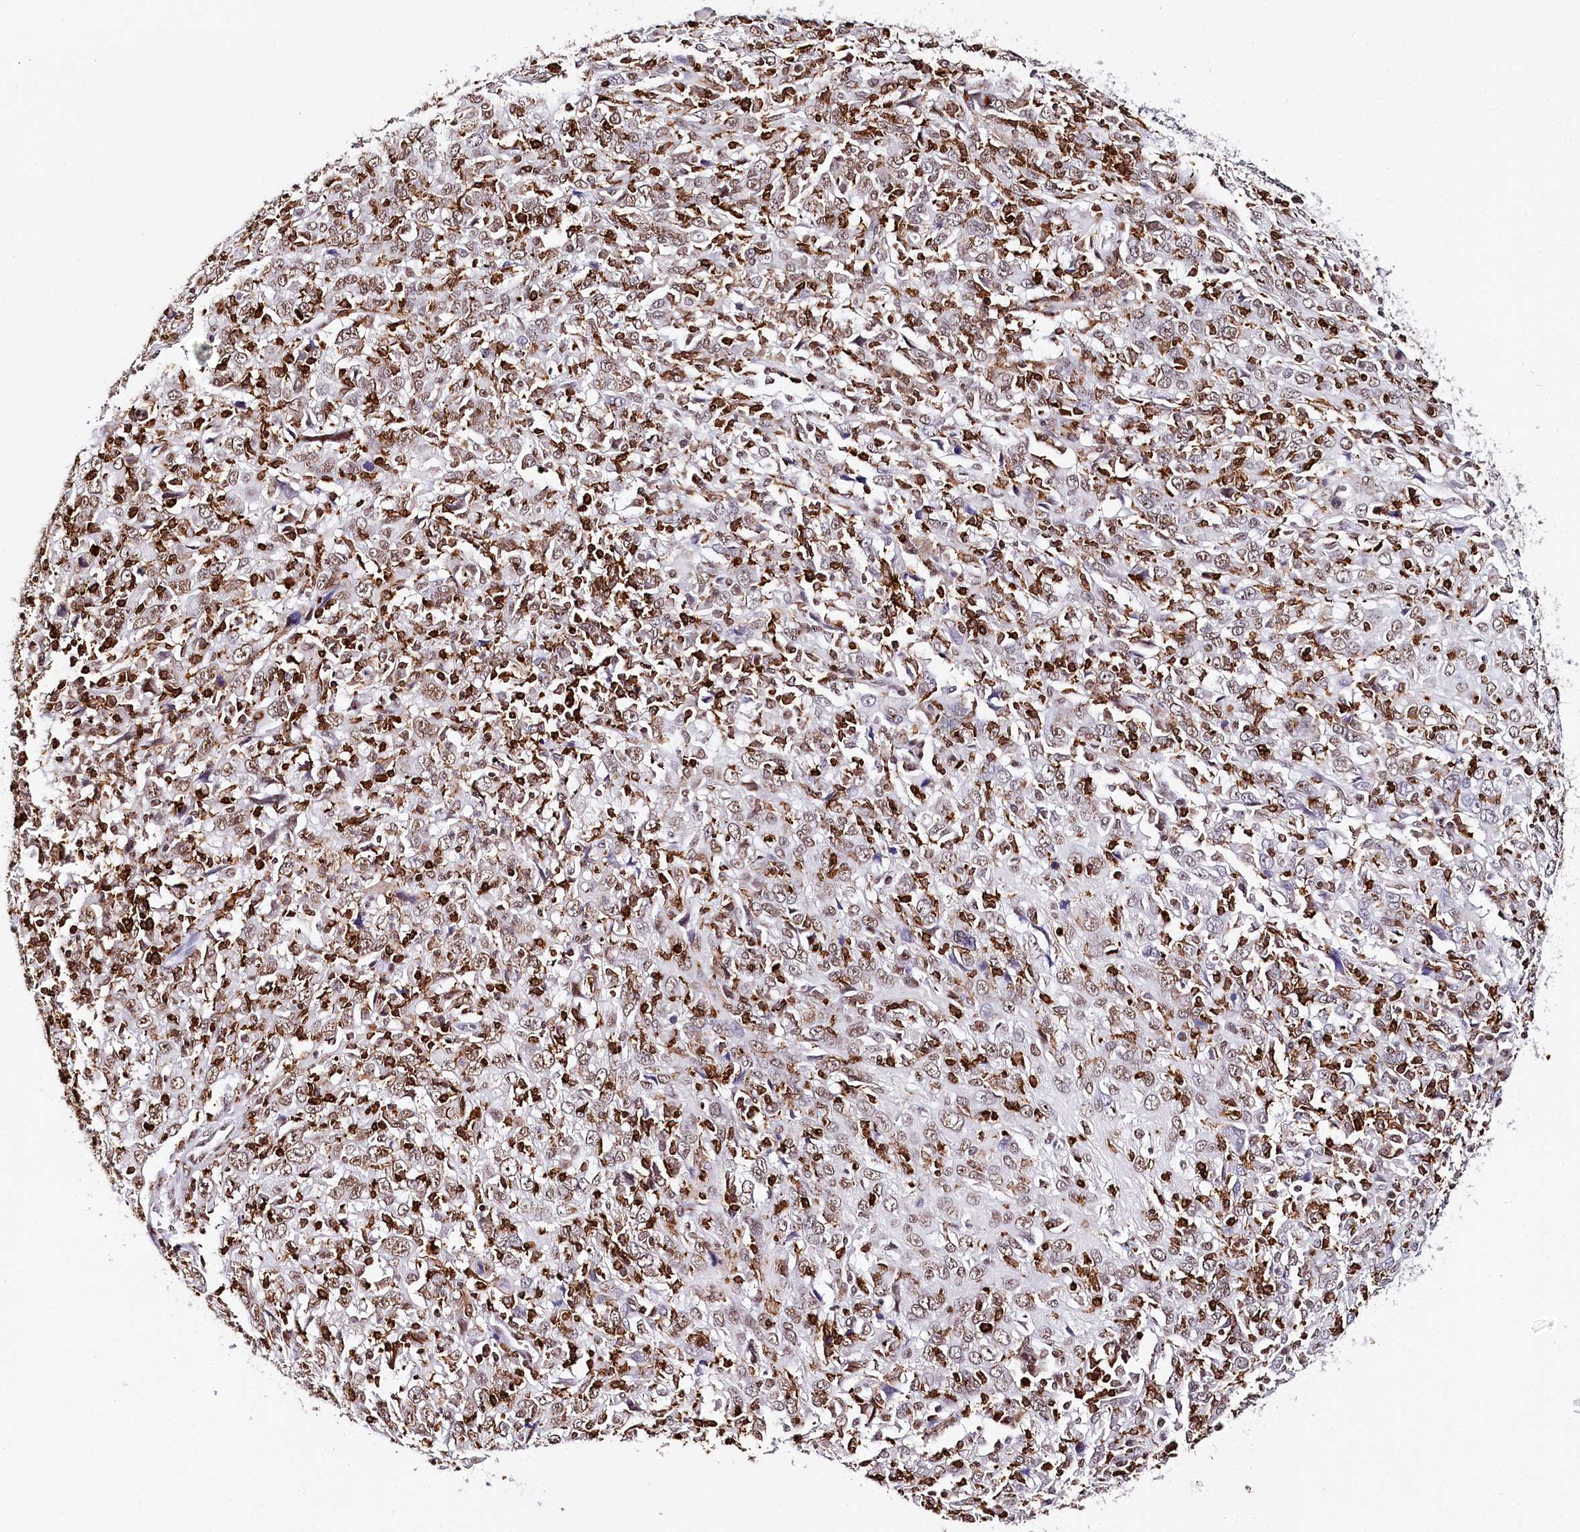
{"staining": {"intensity": "moderate", "quantity": "25%-75%", "location": "nuclear"}, "tissue": "cervical cancer", "cell_type": "Tumor cells", "image_type": "cancer", "snomed": [{"axis": "morphology", "description": "Squamous cell carcinoma, NOS"}, {"axis": "topography", "description": "Cervix"}], "caption": "Cervical cancer (squamous cell carcinoma) stained with DAB immunohistochemistry (IHC) displays medium levels of moderate nuclear expression in approximately 25%-75% of tumor cells. (DAB (3,3'-diaminobenzidine) = brown stain, brightfield microscopy at high magnification).", "gene": "BARD1", "patient": {"sex": "female", "age": 46}}